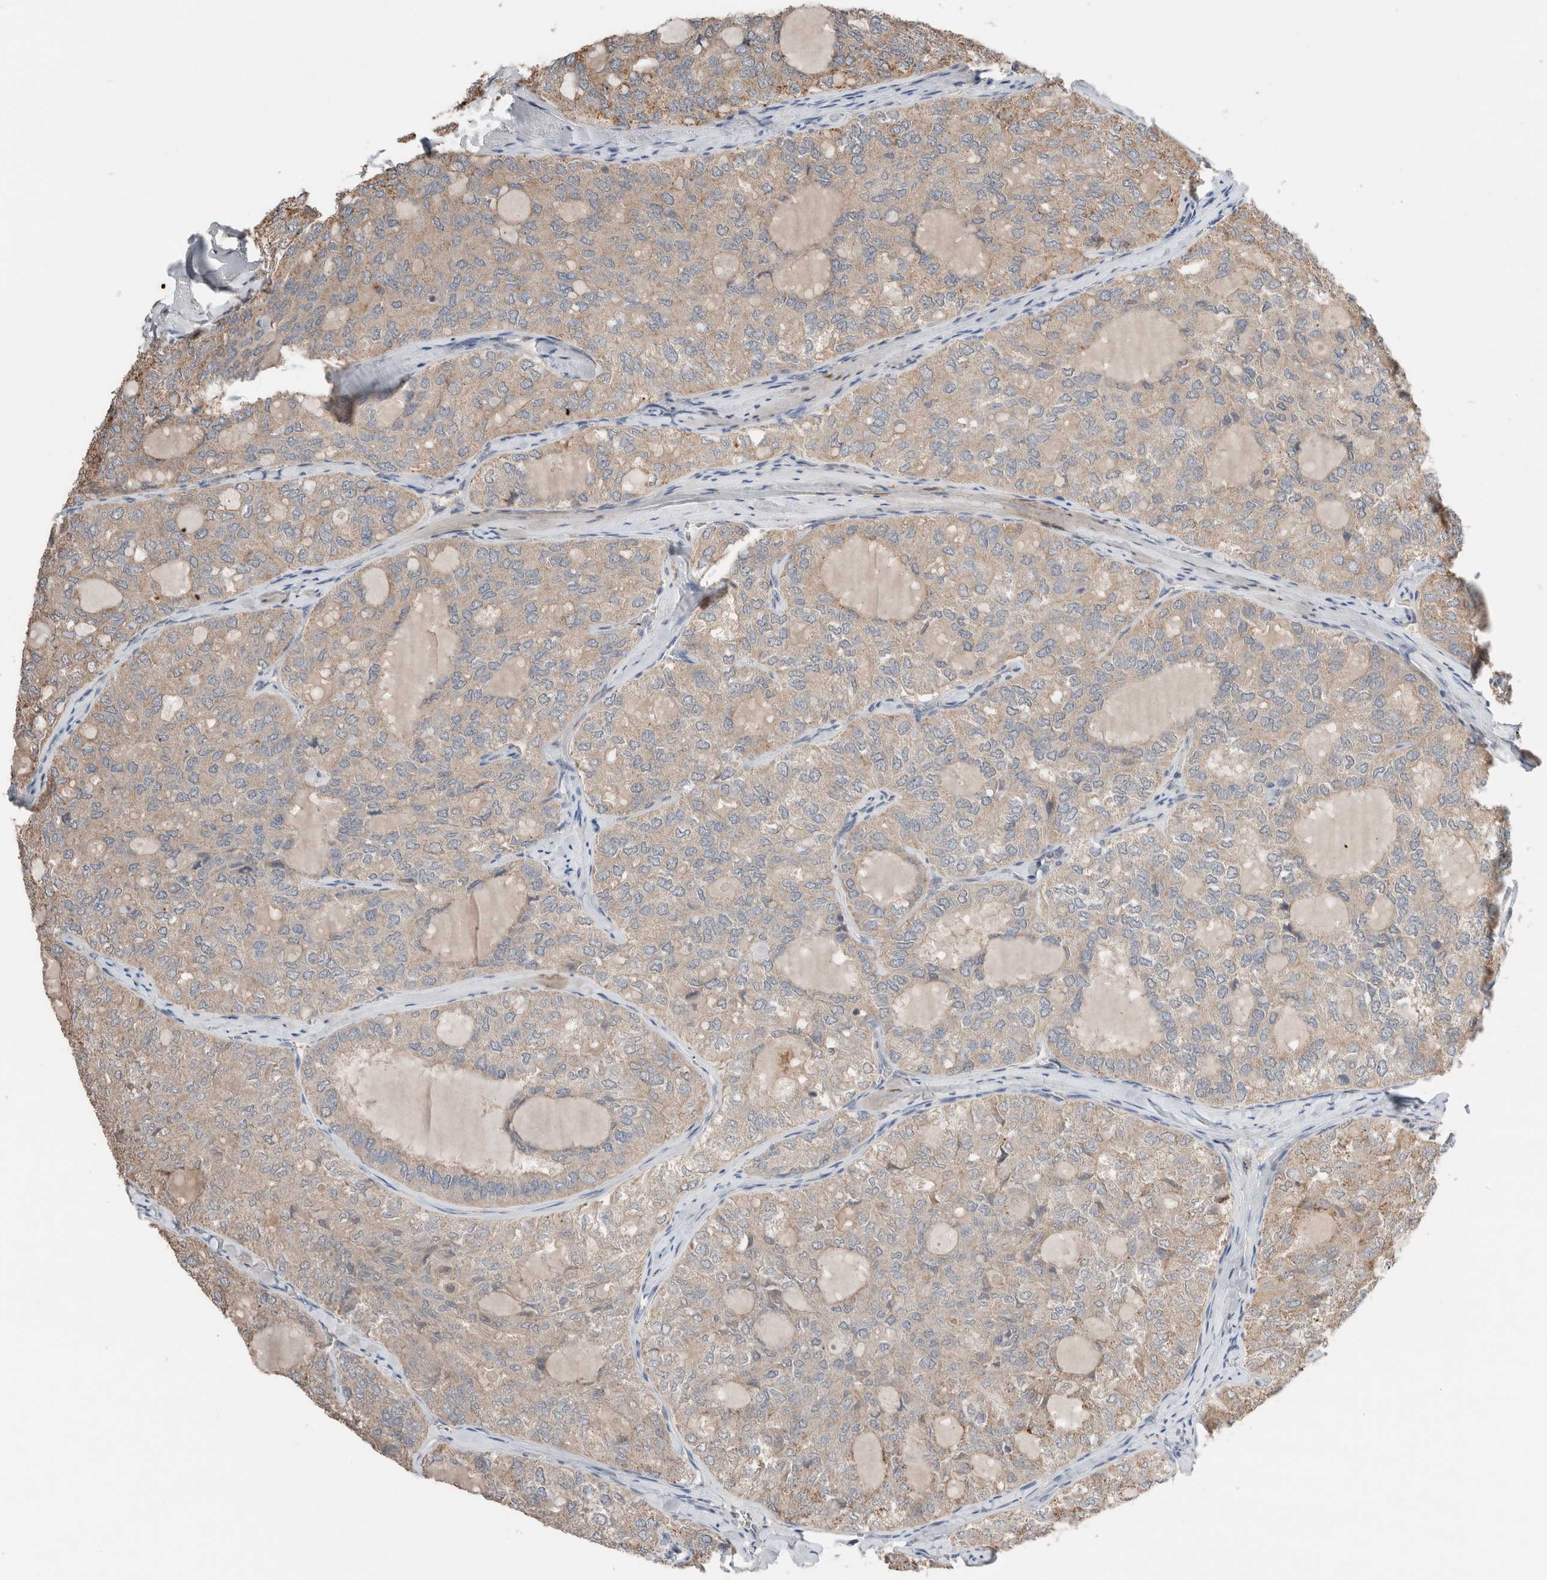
{"staining": {"intensity": "weak", "quantity": "<25%", "location": "cytoplasmic/membranous"}, "tissue": "thyroid cancer", "cell_type": "Tumor cells", "image_type": "cancer", "snomed": [{"axis": "morphology", "description": "Follicular adenoma carcinoma, NOS"}, {"axis": "topography", "description": "Thyroid gland"}], "caption": "DAB (3,3'-diaminobenzidine) immunohistochemical staining of human thyroid cancer exhibits no significant expression in tumor cells.", "gene": "ERAP2", "patient": {"sex": "male", "age": 75}}